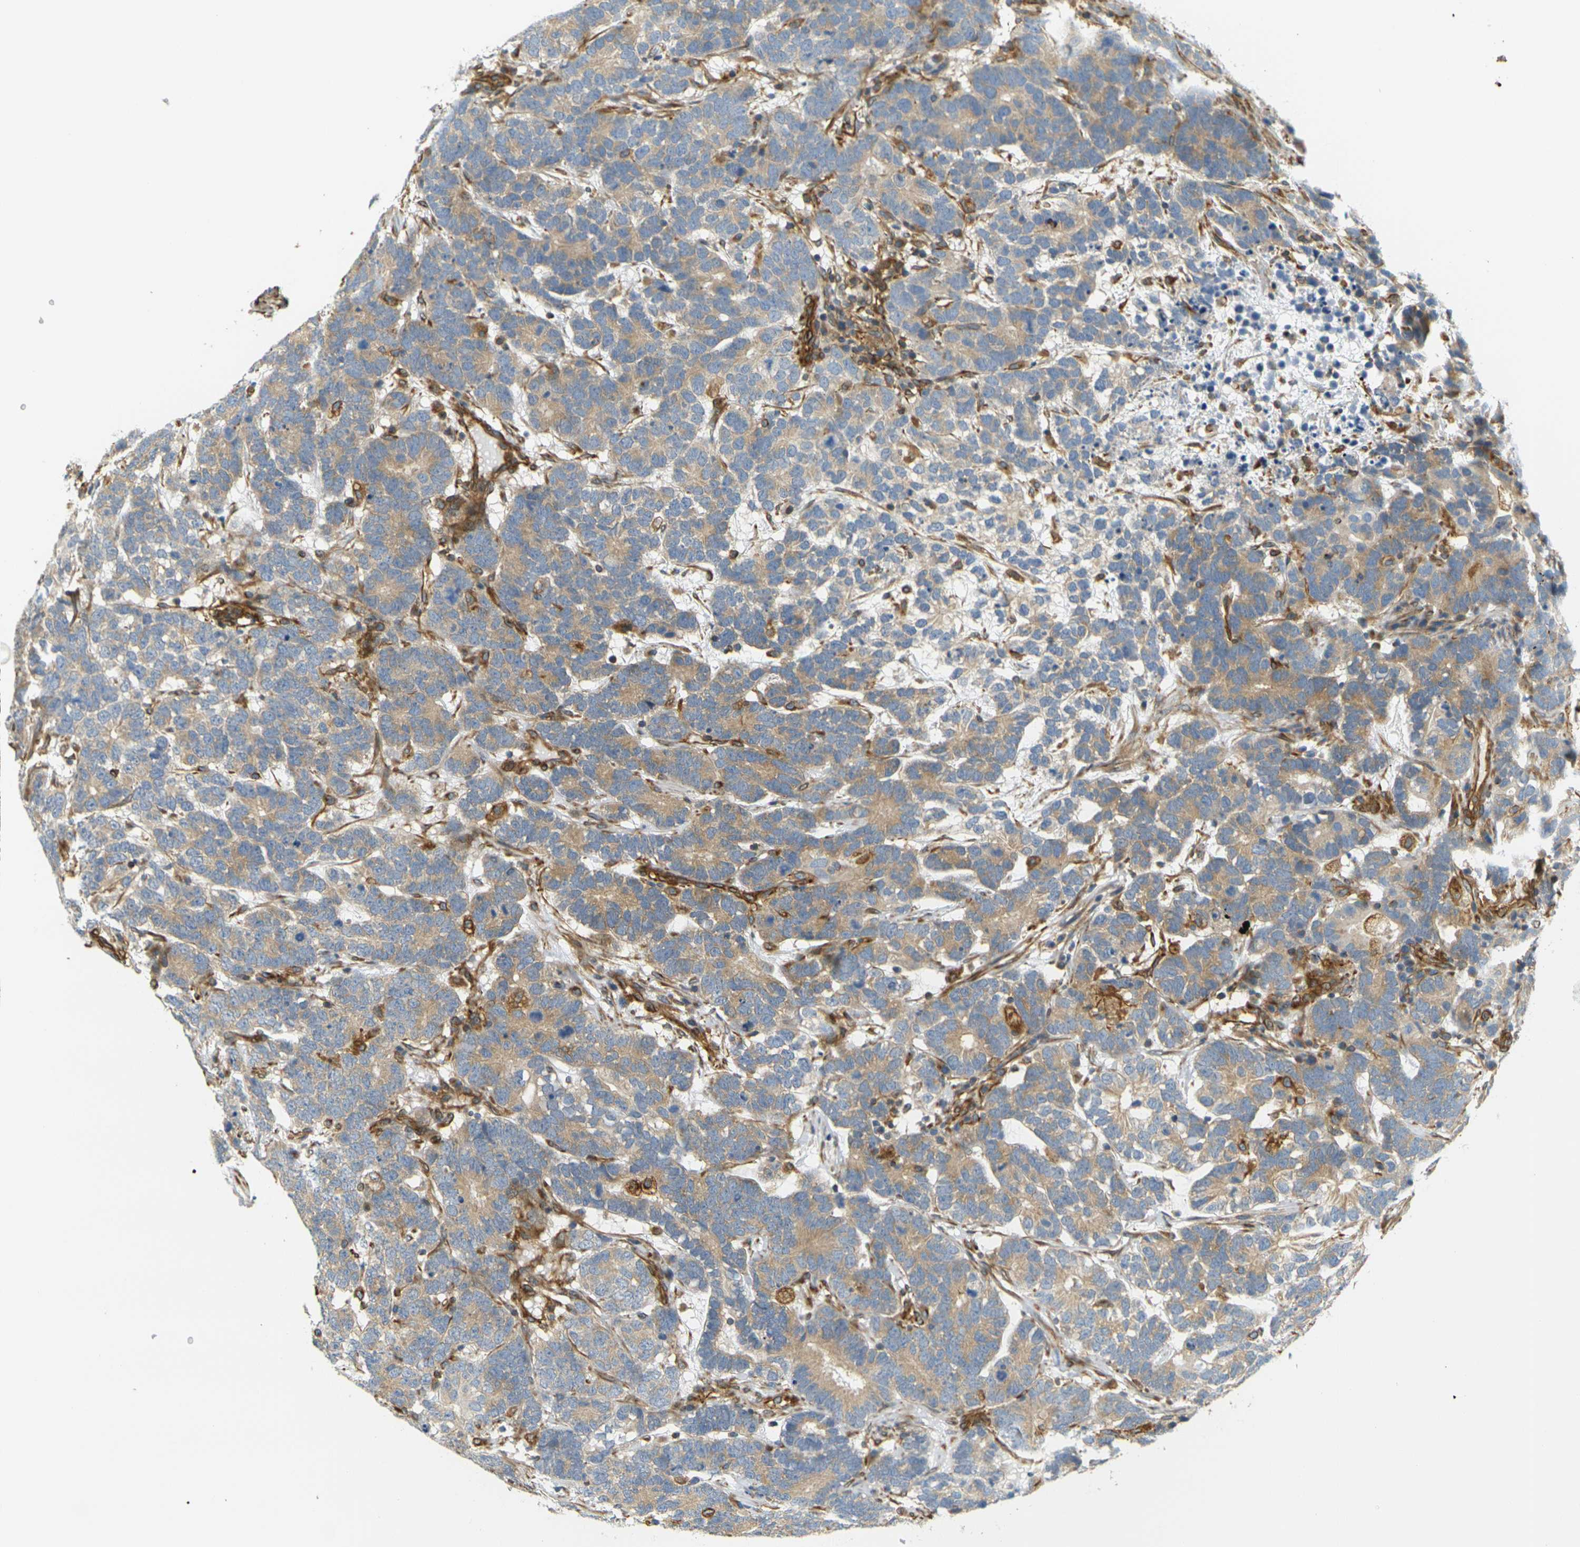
{"staining": {"intensity": "weak", "quantity": ">75%", "location": "cytoplasmic/membranous"}, "tissue": "testis cancer", "cell_type": "Tumor cells", "image_type": "cancer", "snomed": [{"axis": "morphology", "description": "Carcinoma, Embryonal, NOS"}, {"axis": "topography", "description": "Testis"}], "caption": "IHC histopathology image of embryonal carcinoma (testis) stained for a protein (brown), which displays low levels of weak cytoplasmic/membranous positivity in approximately >75% of tumor cells.", "gene": "CYTH3", "patient": {"sex": "male", "age": 26}}